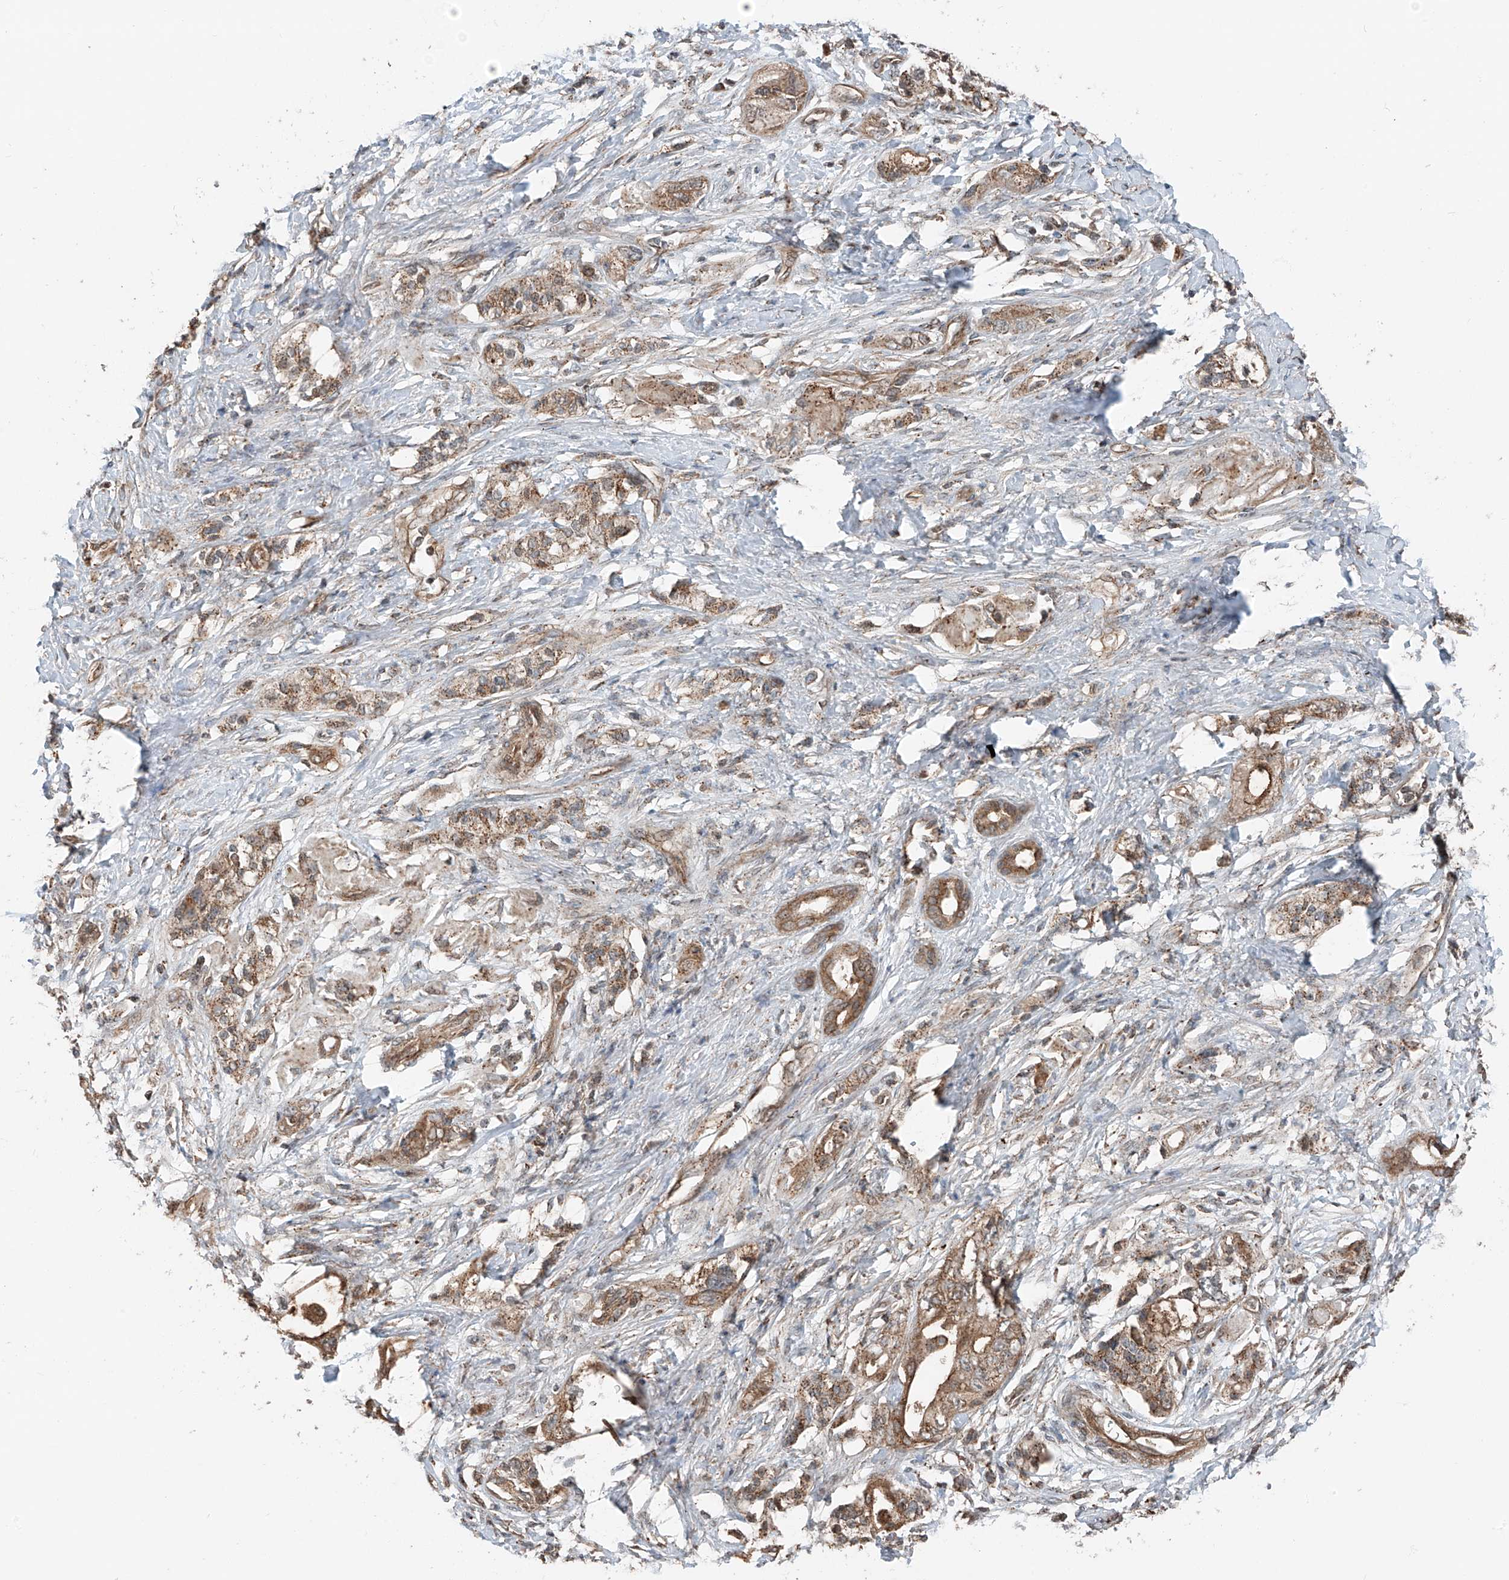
{"staining": {"intensity": "moderate", "quantity": ">75%", "location": "cytoplasmic/membranous"}, "tissue": "pancreatic cancer", "cell_type": "Tumor cells", "image_type": "cancer", "snomed": [{"axis": "morphology", "description": "Adenocarcinoma, NOS"}, {"axis": "topography", "description": "Pancreas"}], "caption": "Immunohistochemistry photomicrograph of adenocarcinoma (pancreatic) stained for a protein (brown), which exhibits medium levels of moderate cytoplasmic/membranous expression in approximately >75% of tumor cells.", "gene": "CEP162", "patient": {"sex": "male", "age": 70}}